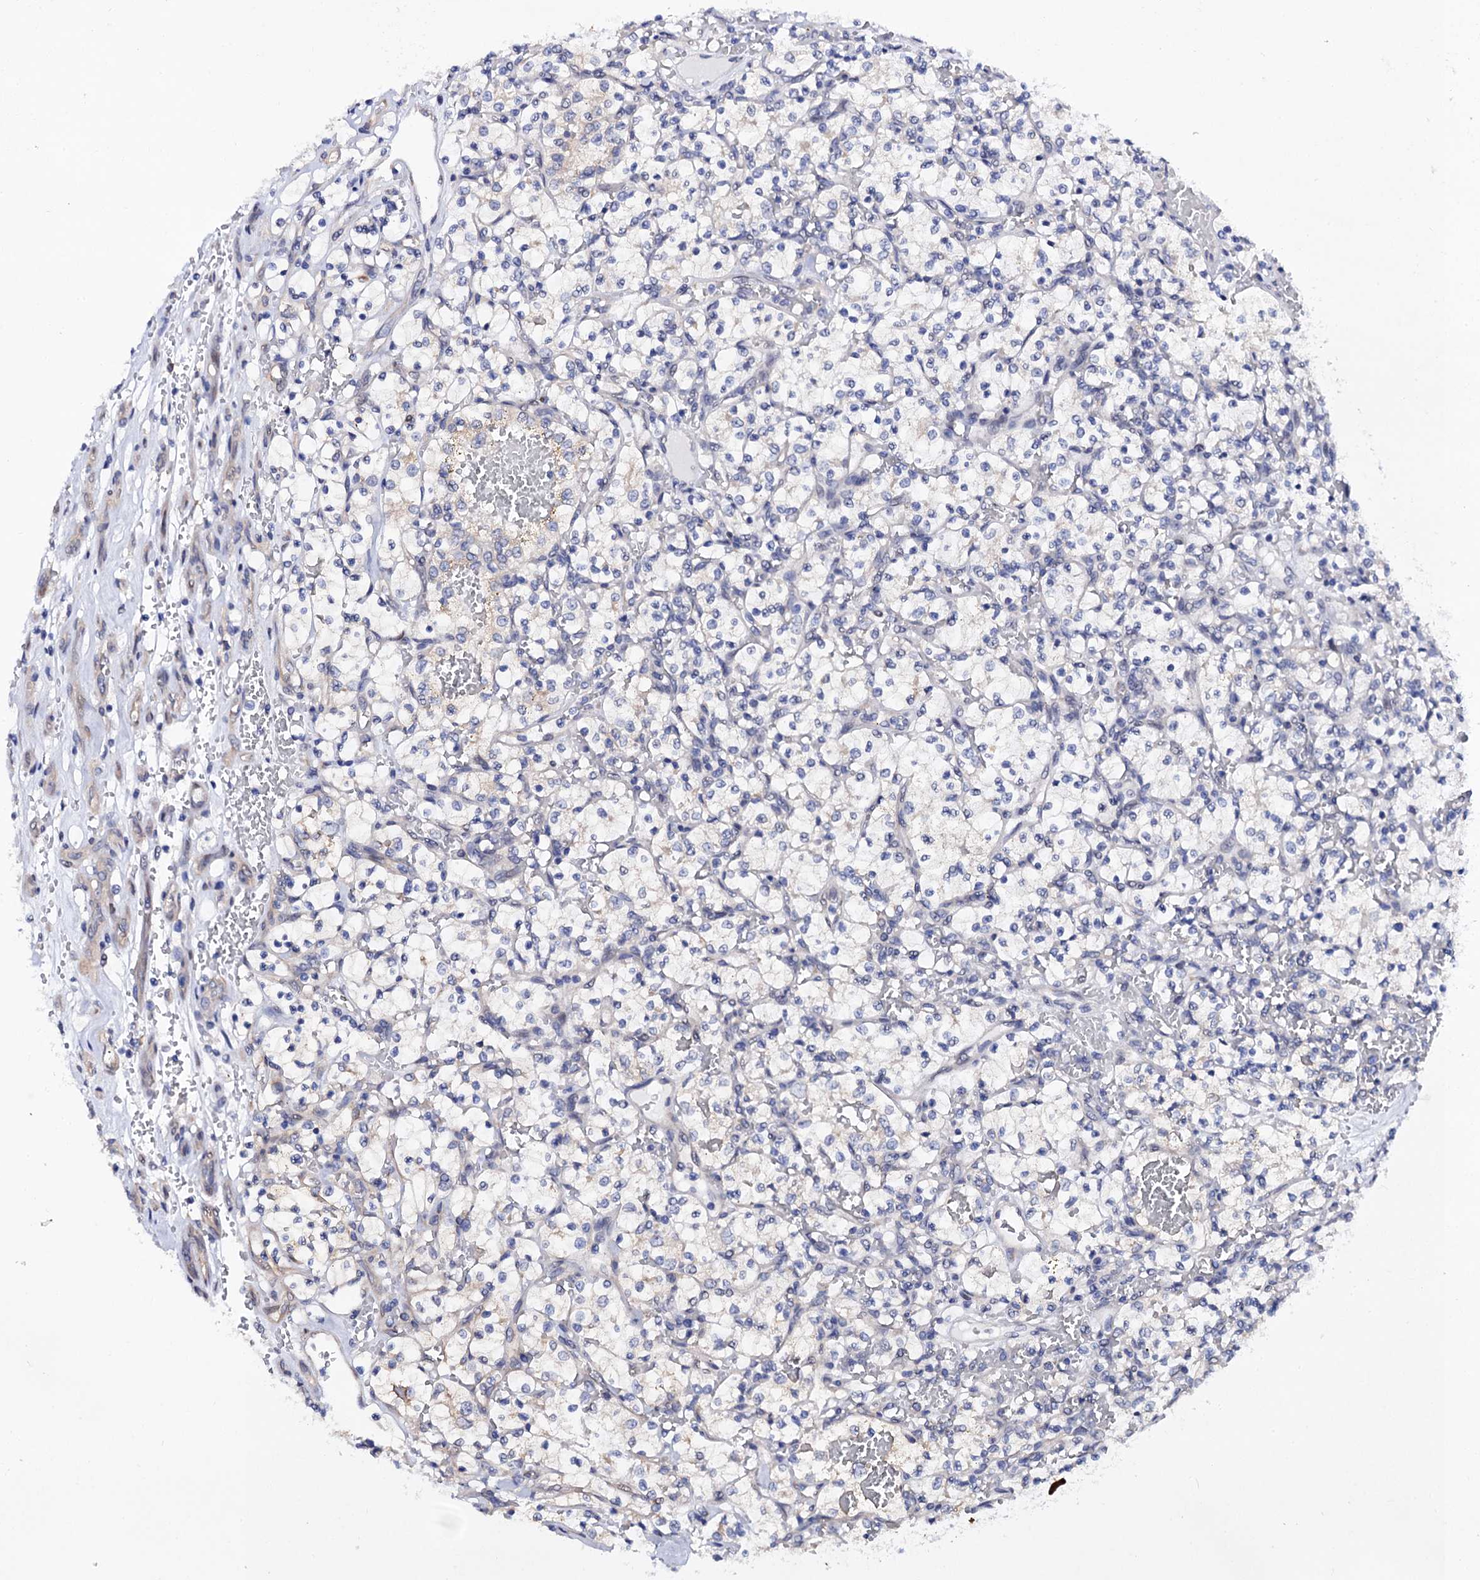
{"staining": {"intensity": "negative", "quantity": "none", "location": "none"}, "tissue": "renal cancer", "cell_type": "Tumor cells", "image_type": "cancer", "snomed": [{"axis": "morphology", "description": "Adenocarcinoma, NOS"}, {"axis": "topography", "description": "Kidney"}], "caption": "This is a micrograph of immunohistochemistry (IHC) staining of adenocarcinoma (renal), which shows no expression in tumor cells.", "gene": "ZDHHC18", "patient": {"sex": "female", "age": 69}}